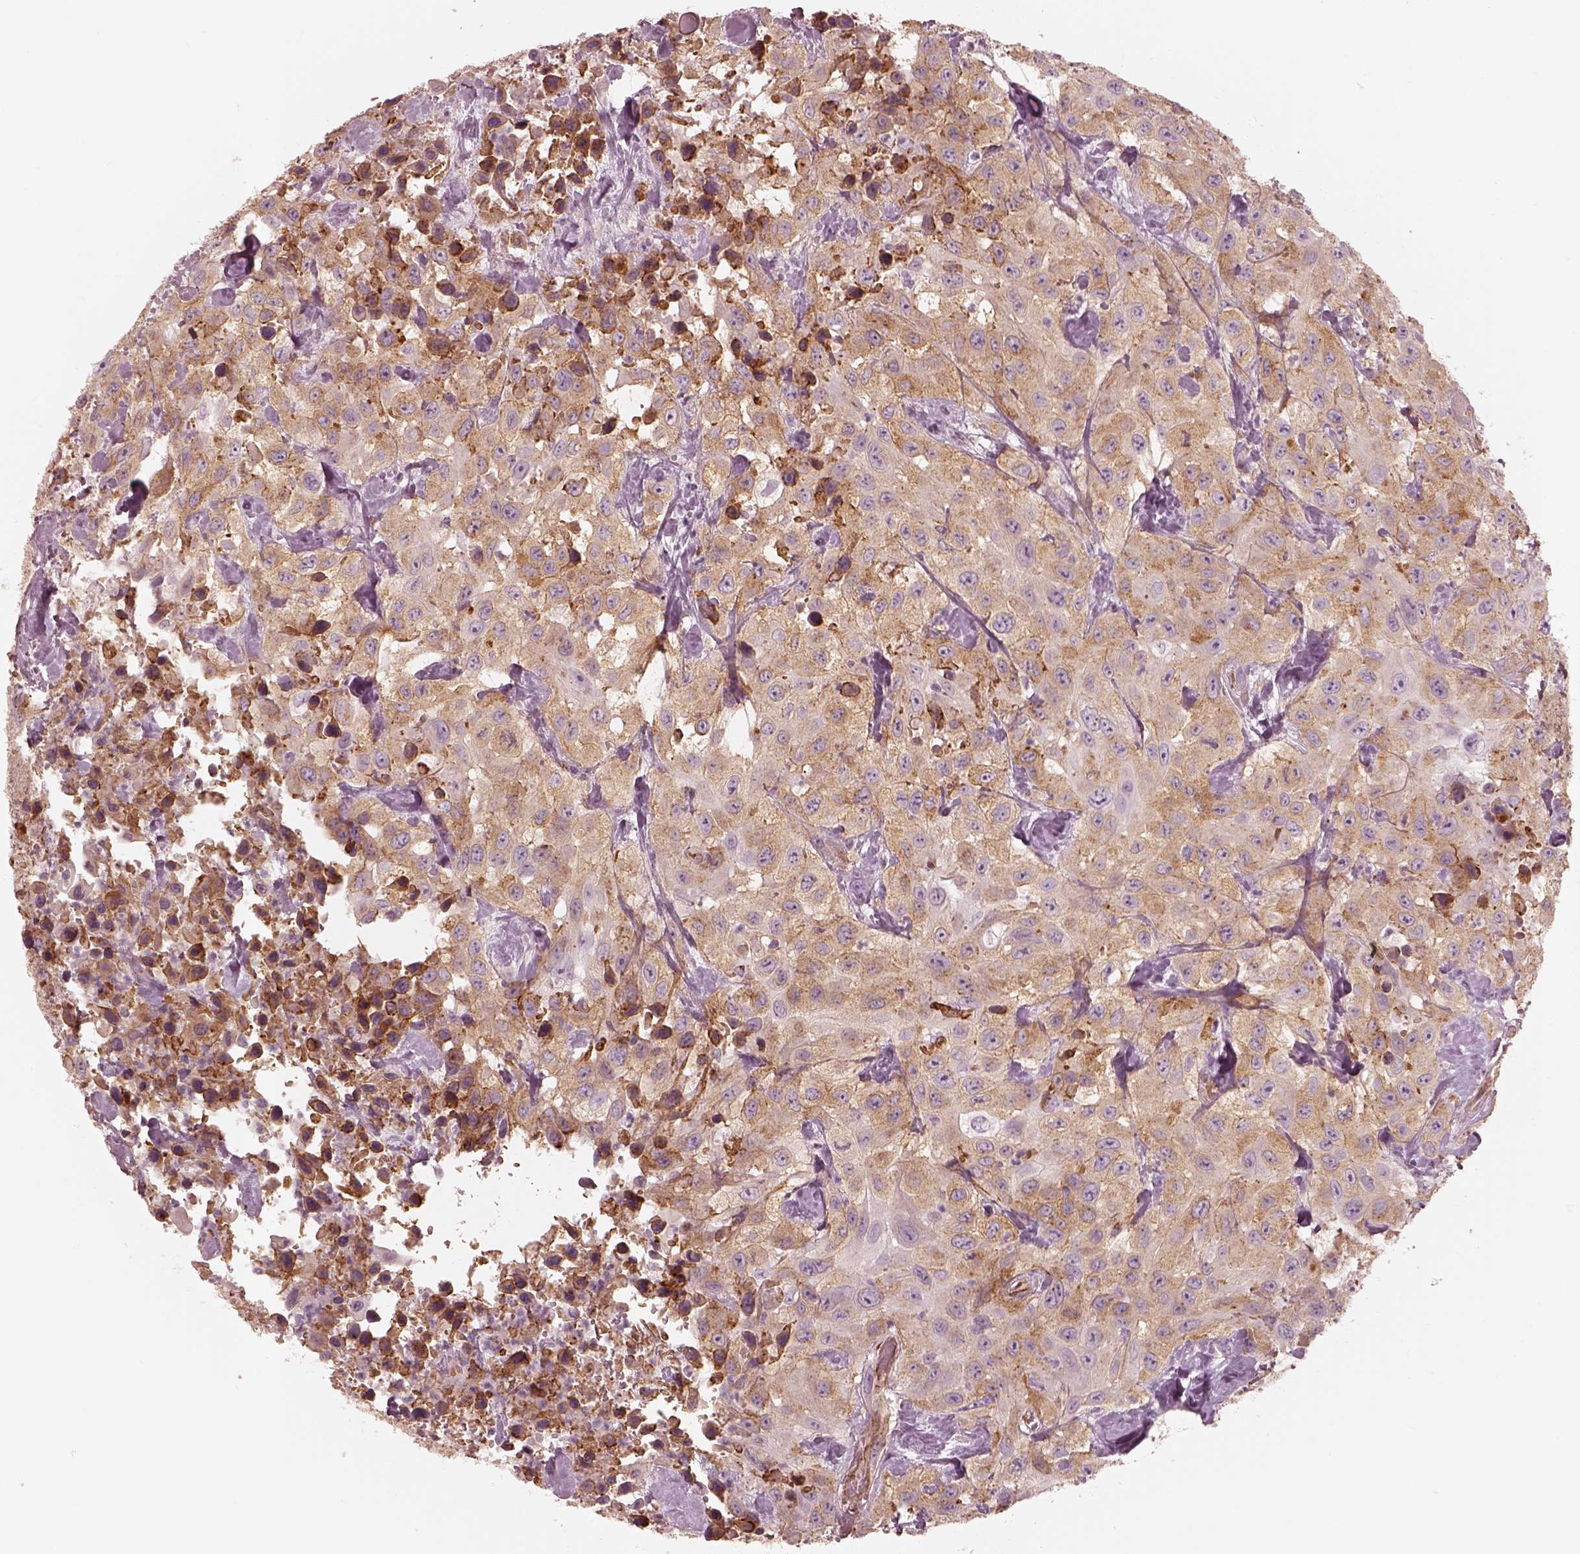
{"staining": {"intensity": "weak", "quantity": ">75%", "location": "cytoplasmic/membranous"}, "tissue": "urothelial cancer", "cell_type": "Tumor cells", "image_type": "cancer", "snomed": [{"axis": "morphology", "description": "Urothelial carcinoma, High grade"}, {"axis": "topography", "description": "Urinary bladder"}], "caption": "Immunohistochemistry (DAB) staining of high-grade urothelial carcinoma demonstrates weak cytoplasmic/membranous protein expression in approximately >75% of tumor cells. (DAB (3,3'-diaminobenzidine) IHC with brightfield microscopy, high magnification).", "gene": "CRYM", "patient": {"sex": "male", "age": 79}}